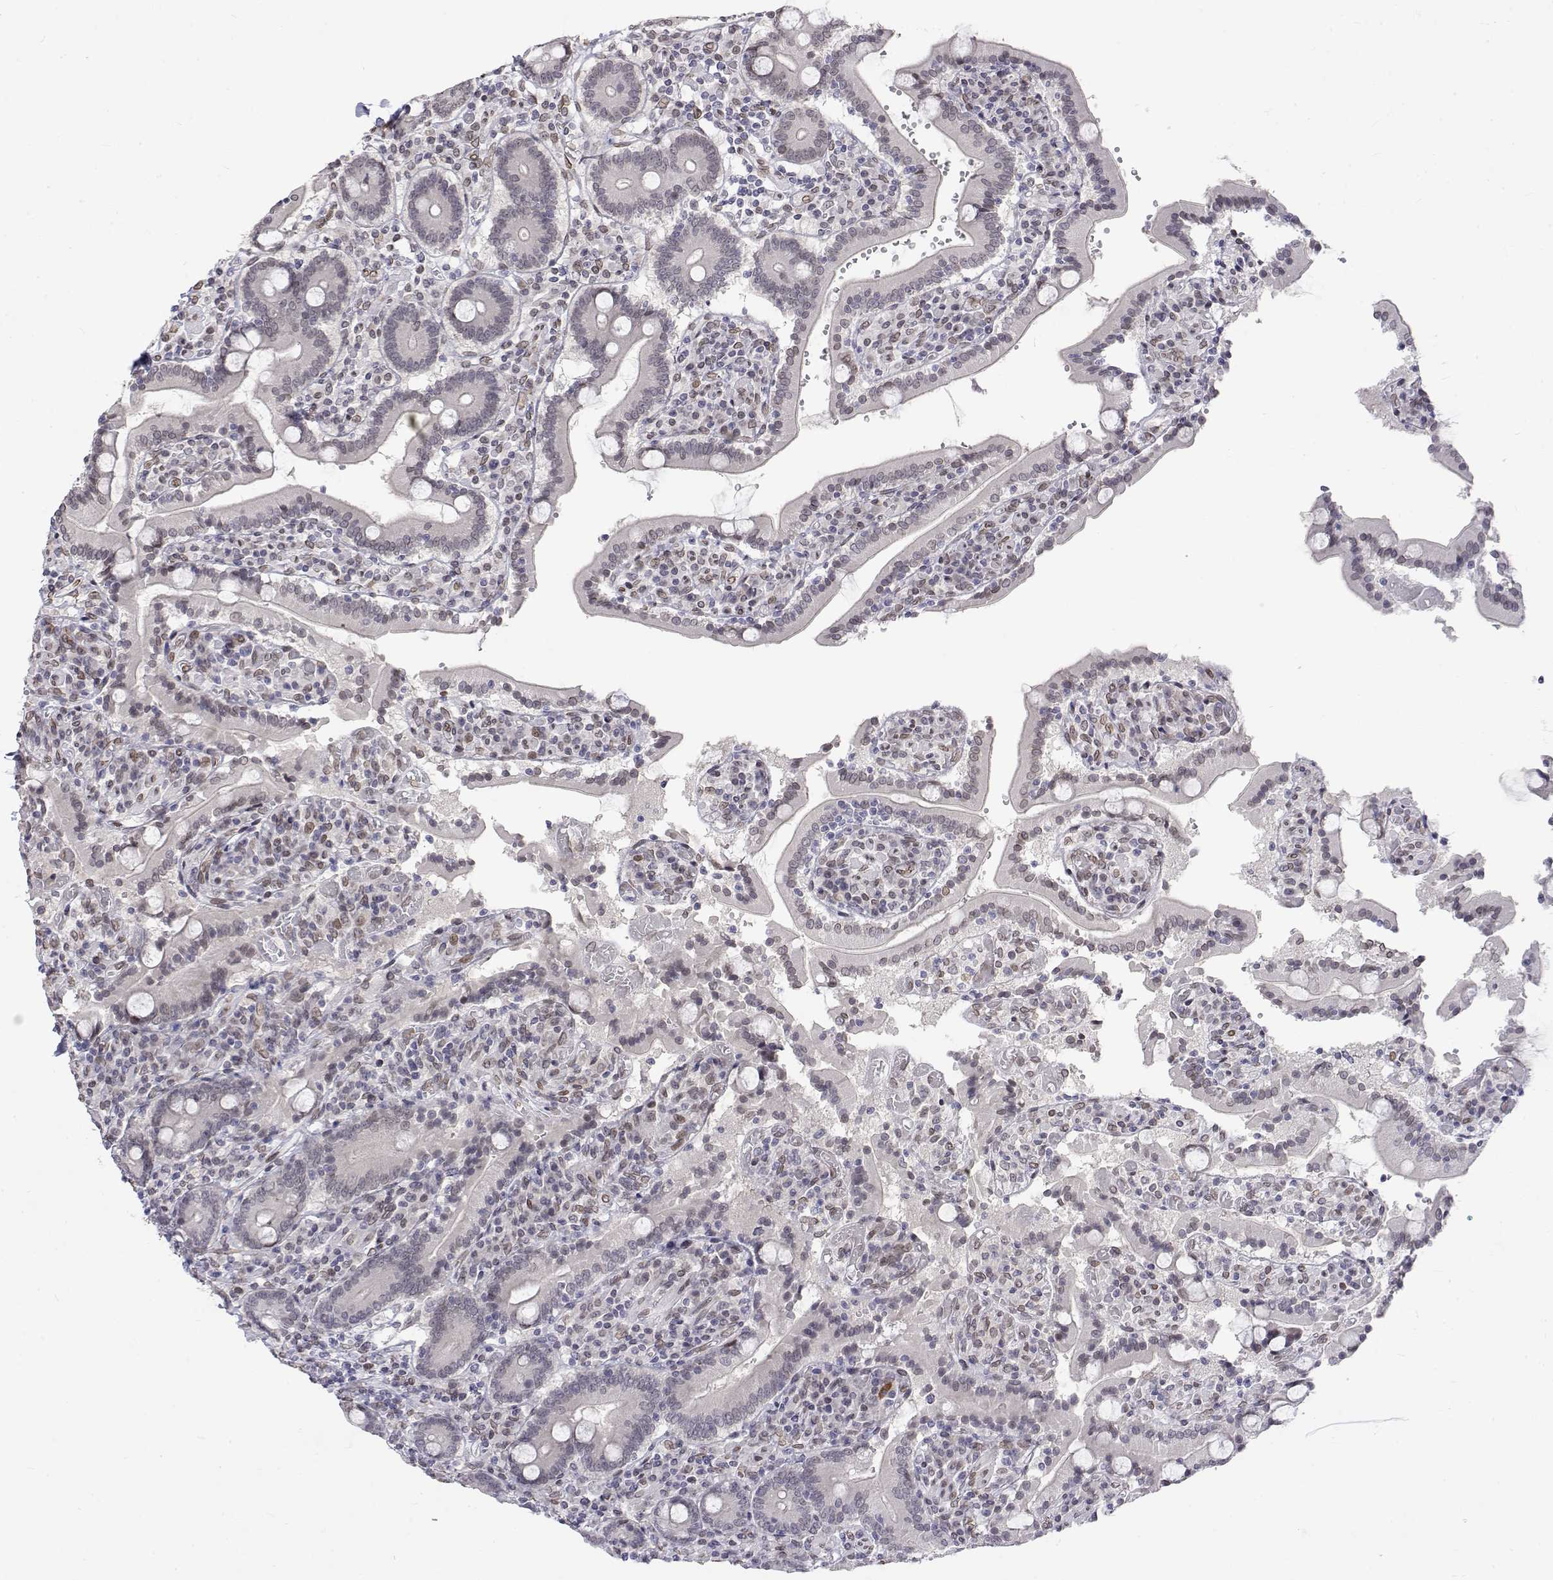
{"staining": {"intensity": "weak", "quantity": ">75%", "location": "nuclear"}, "tissue": "duodenum", "cell_type": "Glandular cells", "image_type": "normal", "snomed": [{"axis": "morphology", "description": "Normal tissue, NOS"}, {"axis": "topography", "description": "Duodenum"}], "caption": "This is a histology image of immunohistochemistry staining of unremarkable duodenum, which shows weak staining in the nuclear of glandular cells.", "gene": "ZNF532", "patient": {"sex": "female", "age": 62}}